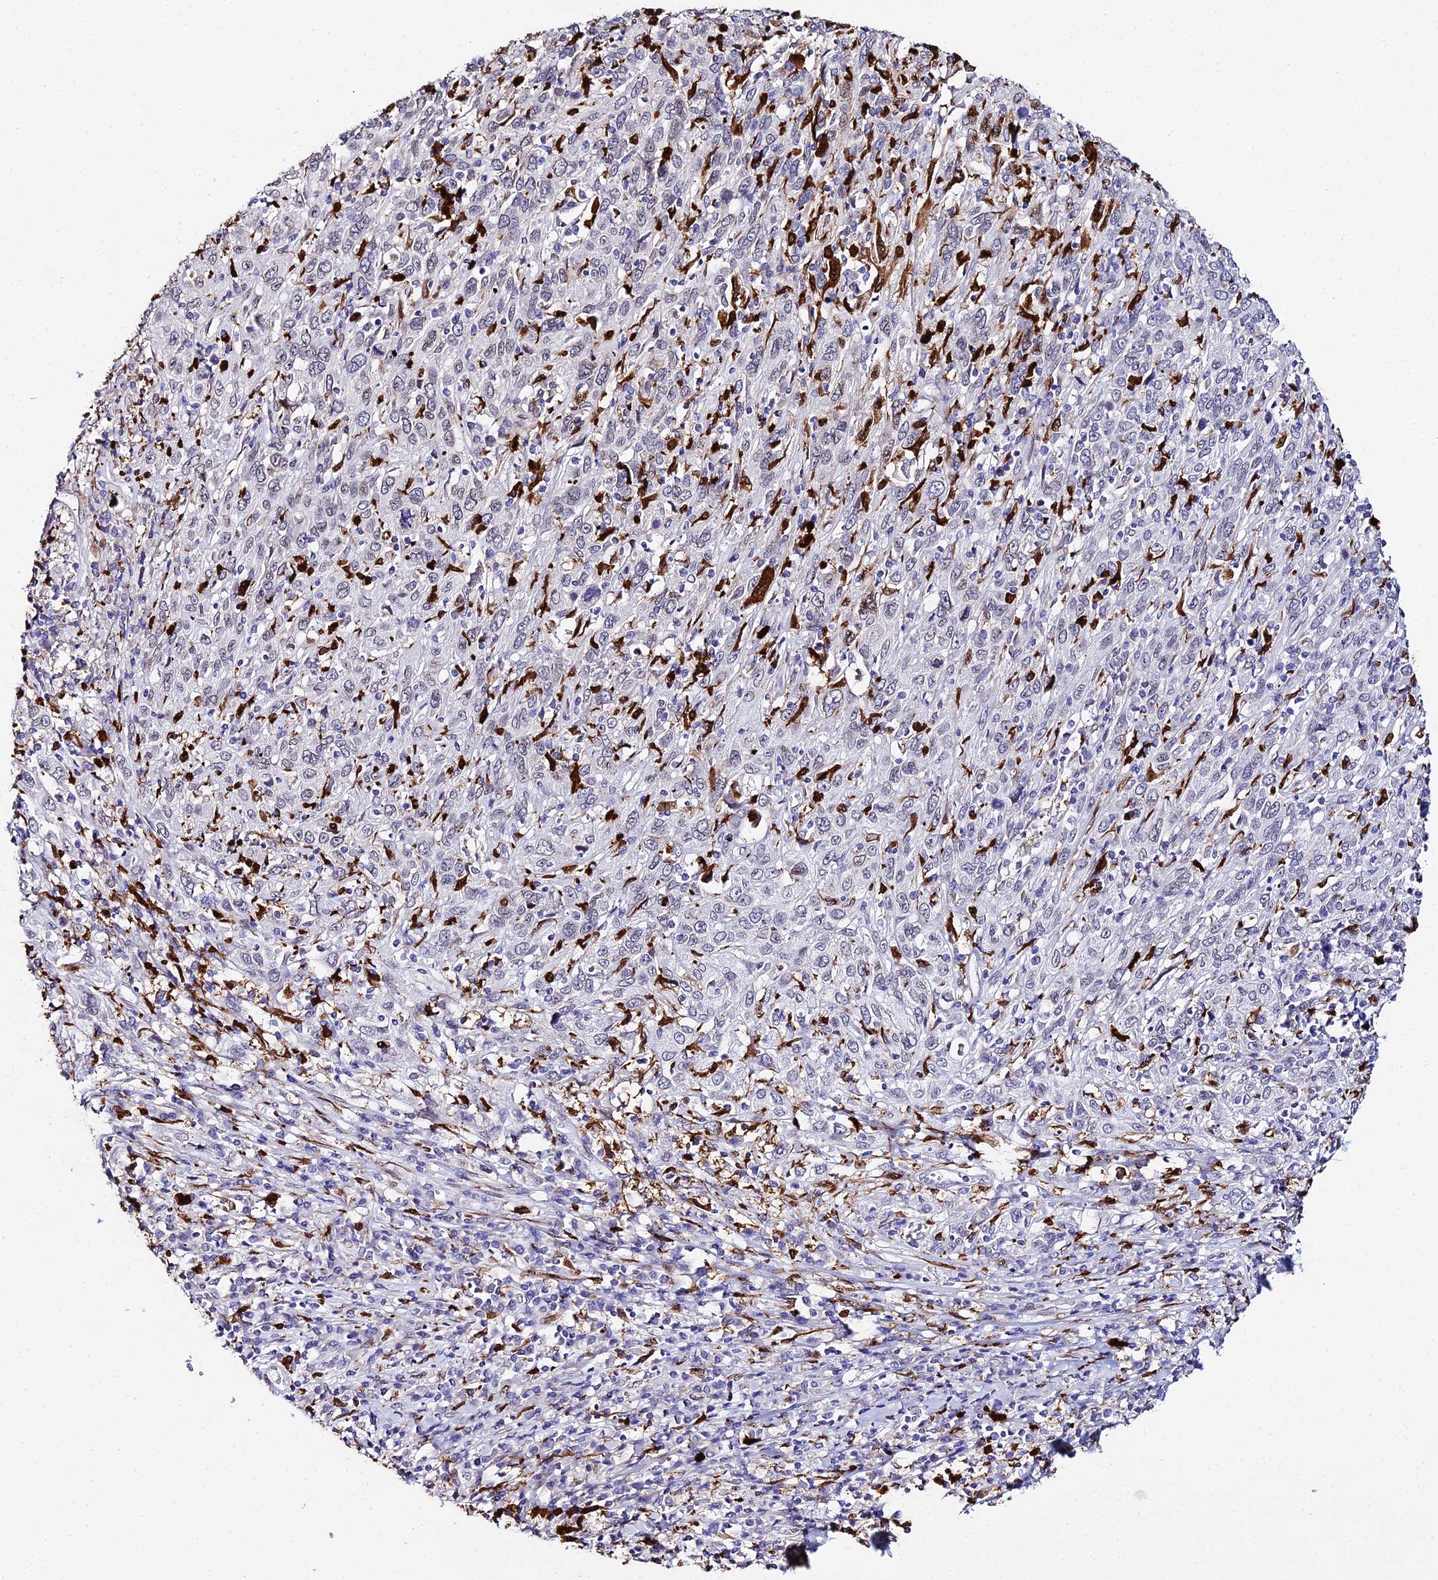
{"staining": {"intensity": "negative", "quantity": "none", "location": "none"}, "tissue": "cervical cancer", "cell_type": "Tumor cells", "image_type": "cancer", "snomed": [{"axis": "morphology", "description": "Squamous cell carcinoma, NOS"}, {"axis": "topography", "description": "Cervix"}], "caption": "IHC histopathology image of cervical squamous cell carcinoma stained for a protein (brown), which demonstrates no staining in tumor cells.", "gene": "MCM10", "patient": {"sex": "female", "age": 46}}